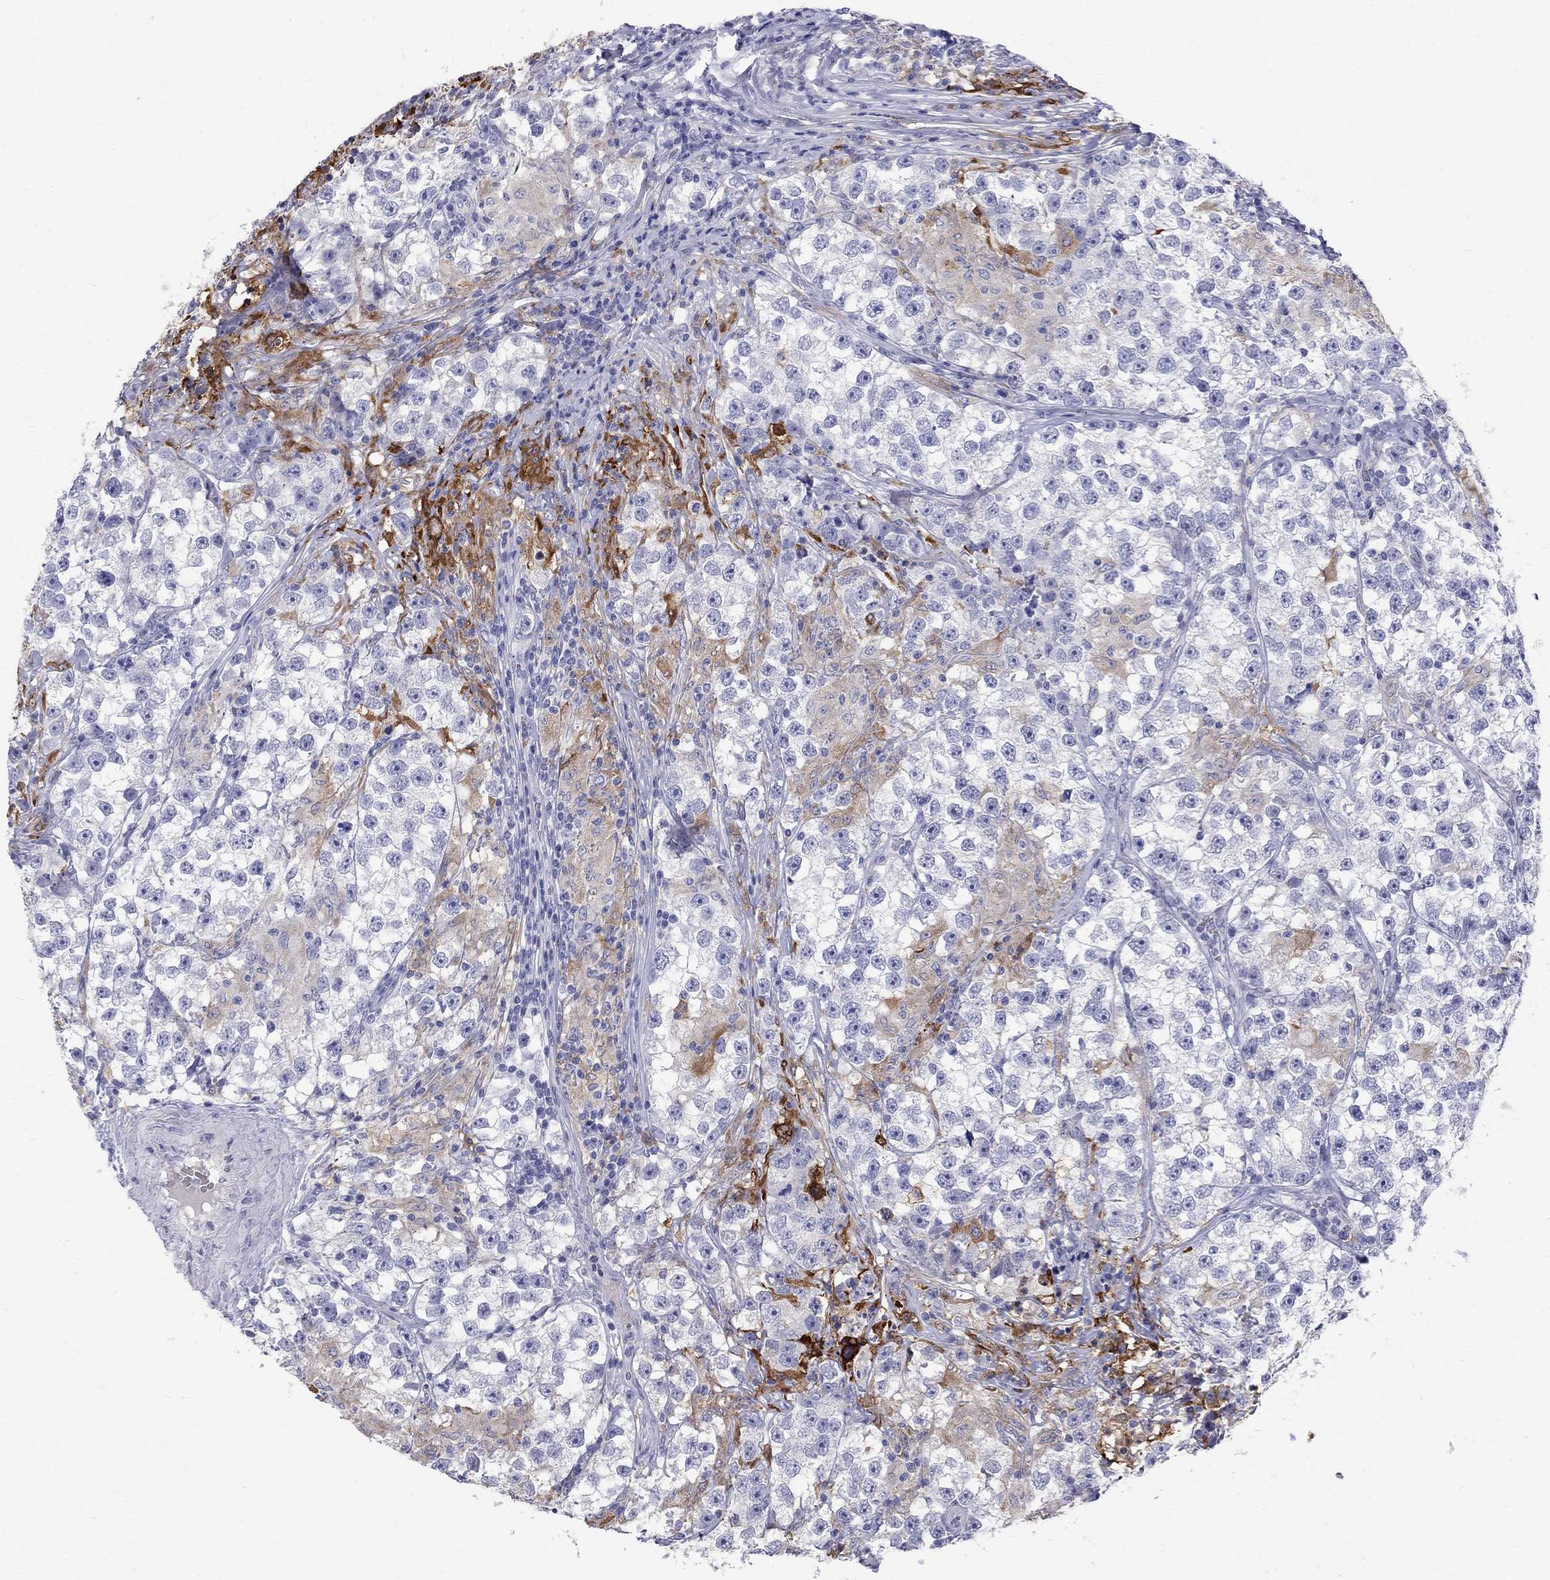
{"staining": {"intensity": "moderate", "quantity": "25%-75%", "location": "cytoplasmic/membranous"}, "tissue": "testis cancer", "cell_type": "Tumor cells", "image_type": "cancer", "snomed": [{"axis": "morphology", "description": "Seminoma, NOS"}, {"axis": "topography", "description": "Testis"}], "caption": "An immunohistochemistry histopathology image of tumor tissue is shown. Protein staining in brown shows moderate cytoplasmic/membranous positivity in testis cancer within tumor cells.", "gene": "AGER", "patient": {"sex": "male", "age": 46}}